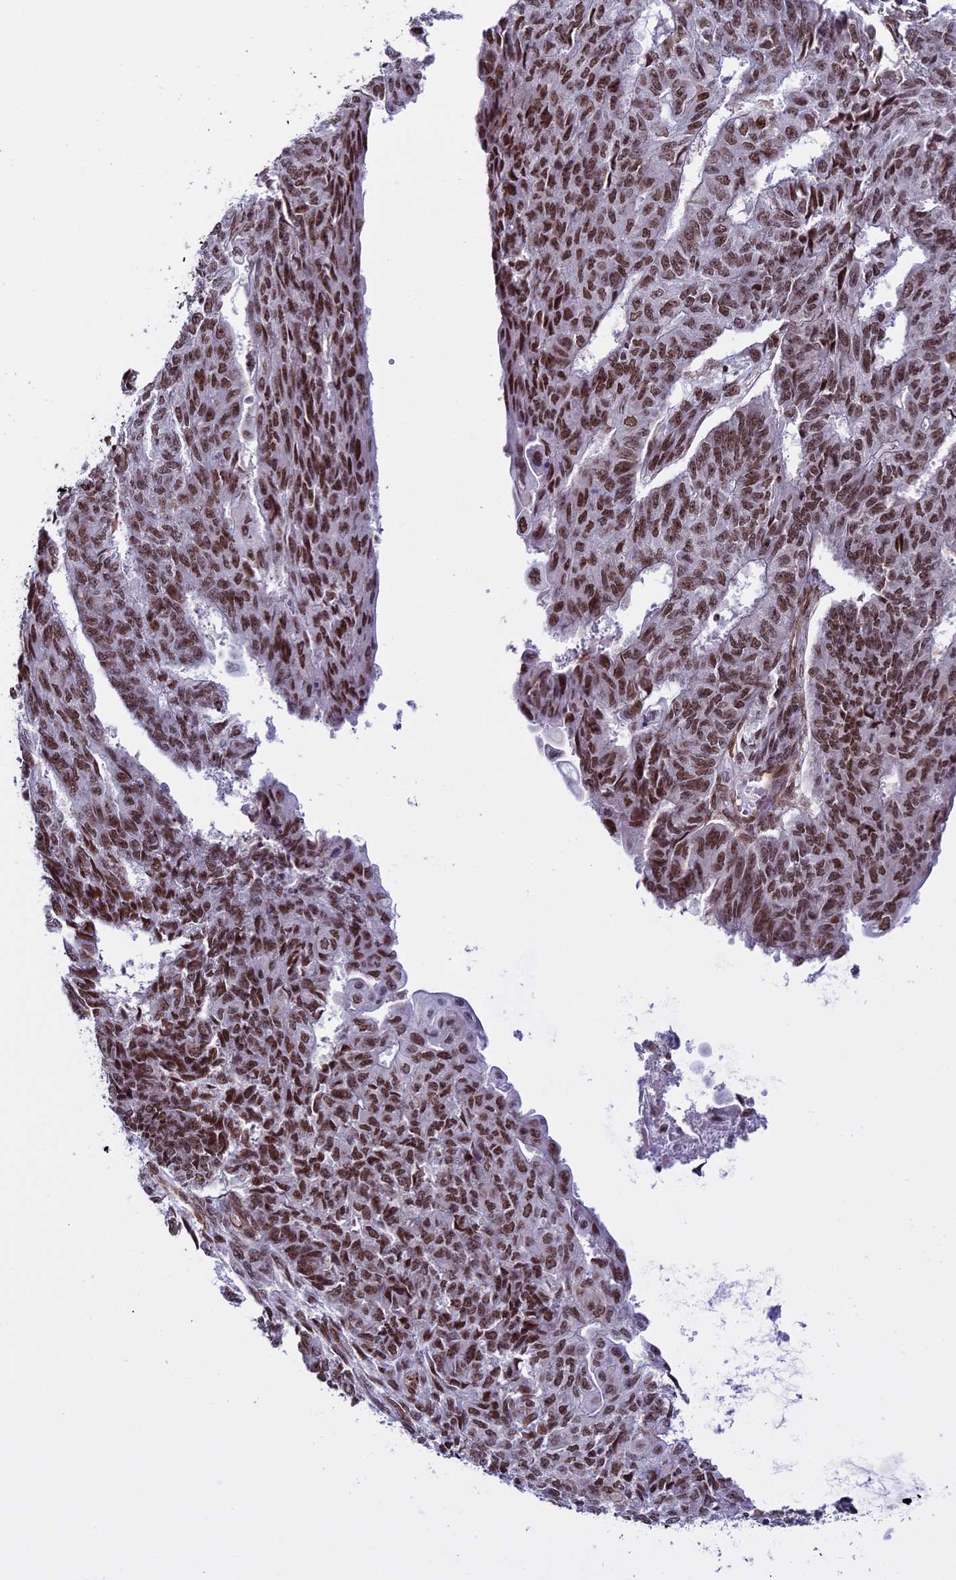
{"staining": {"intensity": "strong", "quantity": ">75%", "location": "nuclear"}, "tissue": "endometrial cancer", "cell_type": "Tumor cells", "image_type": "cancer", "snomed": [{"axis": "morphology", "description": "Adenocarcinoma, NOS"}, {"axis": "topography", "description": "Endometrium"}], "caption": "IHC staining of endometrial adenocarcinoma, which shows high levels of strong nuclear expression in about >75% of tumor cells indicating strong nuclear protein expression. The staining was performed using DAB (brown) for protein detection and nuclei were counterstained in hematoxylin (blue).", "gene": "MPHOSPH8", "patient": {"sex": "female", "age": 32}}